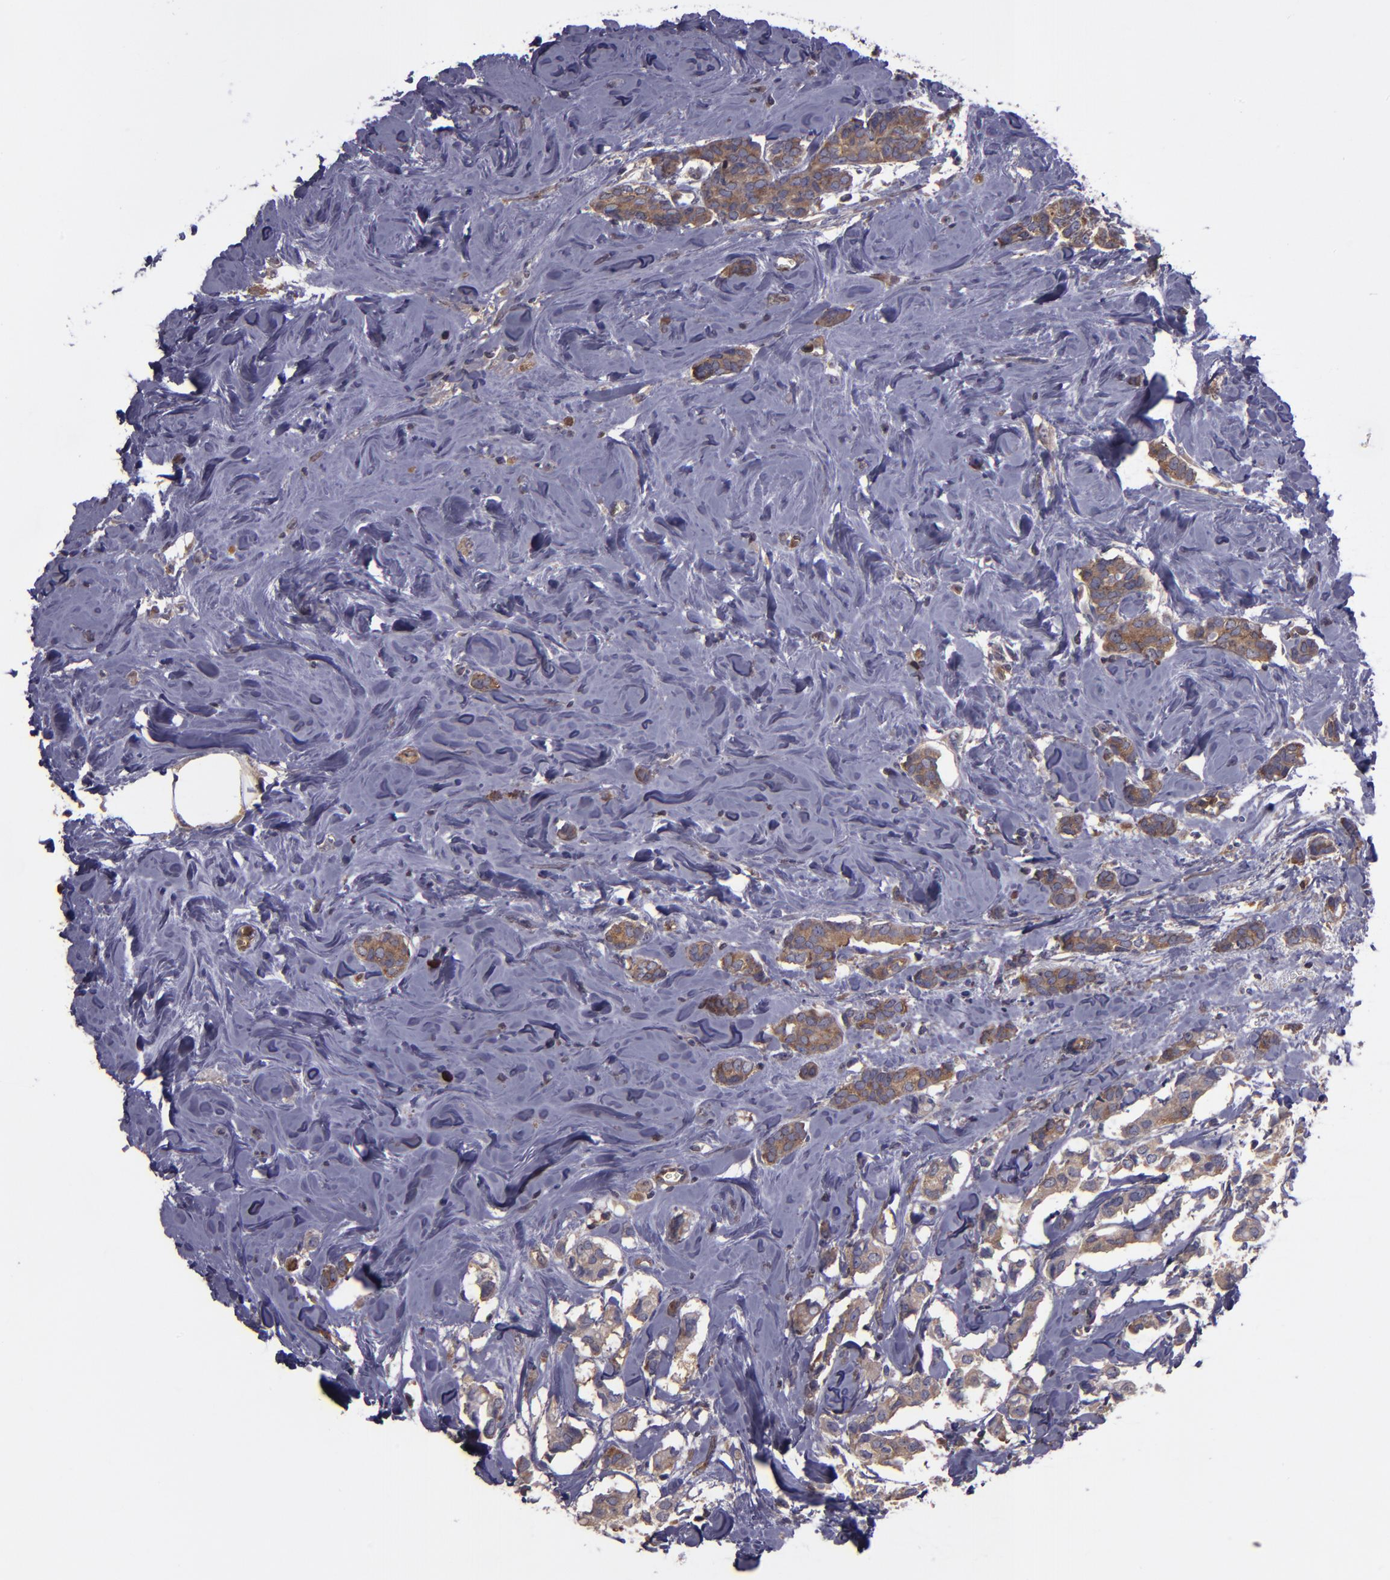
{"staining": {"intensity": "moderate", "quantity": ">75%", "location": "cytoplasmic/membranous"}, "tissue": "breast cancer", "cell_type": "Tumor cells", "image_type": "cancer", "snomed": [{"axis": "morphology", "description": "Duct carcinoma"}, {"axis": "topography", "description": "Breast"}], "caption": "Infiltrating ductal carcinoma (breast) was stained to show a protein in brown. There is medium levels of moderate cytoplasmic/membranous staining in approximately >75% of tumor cells.", "gene": "CARS1", "patient": {"sex": "female", "age": 84}}